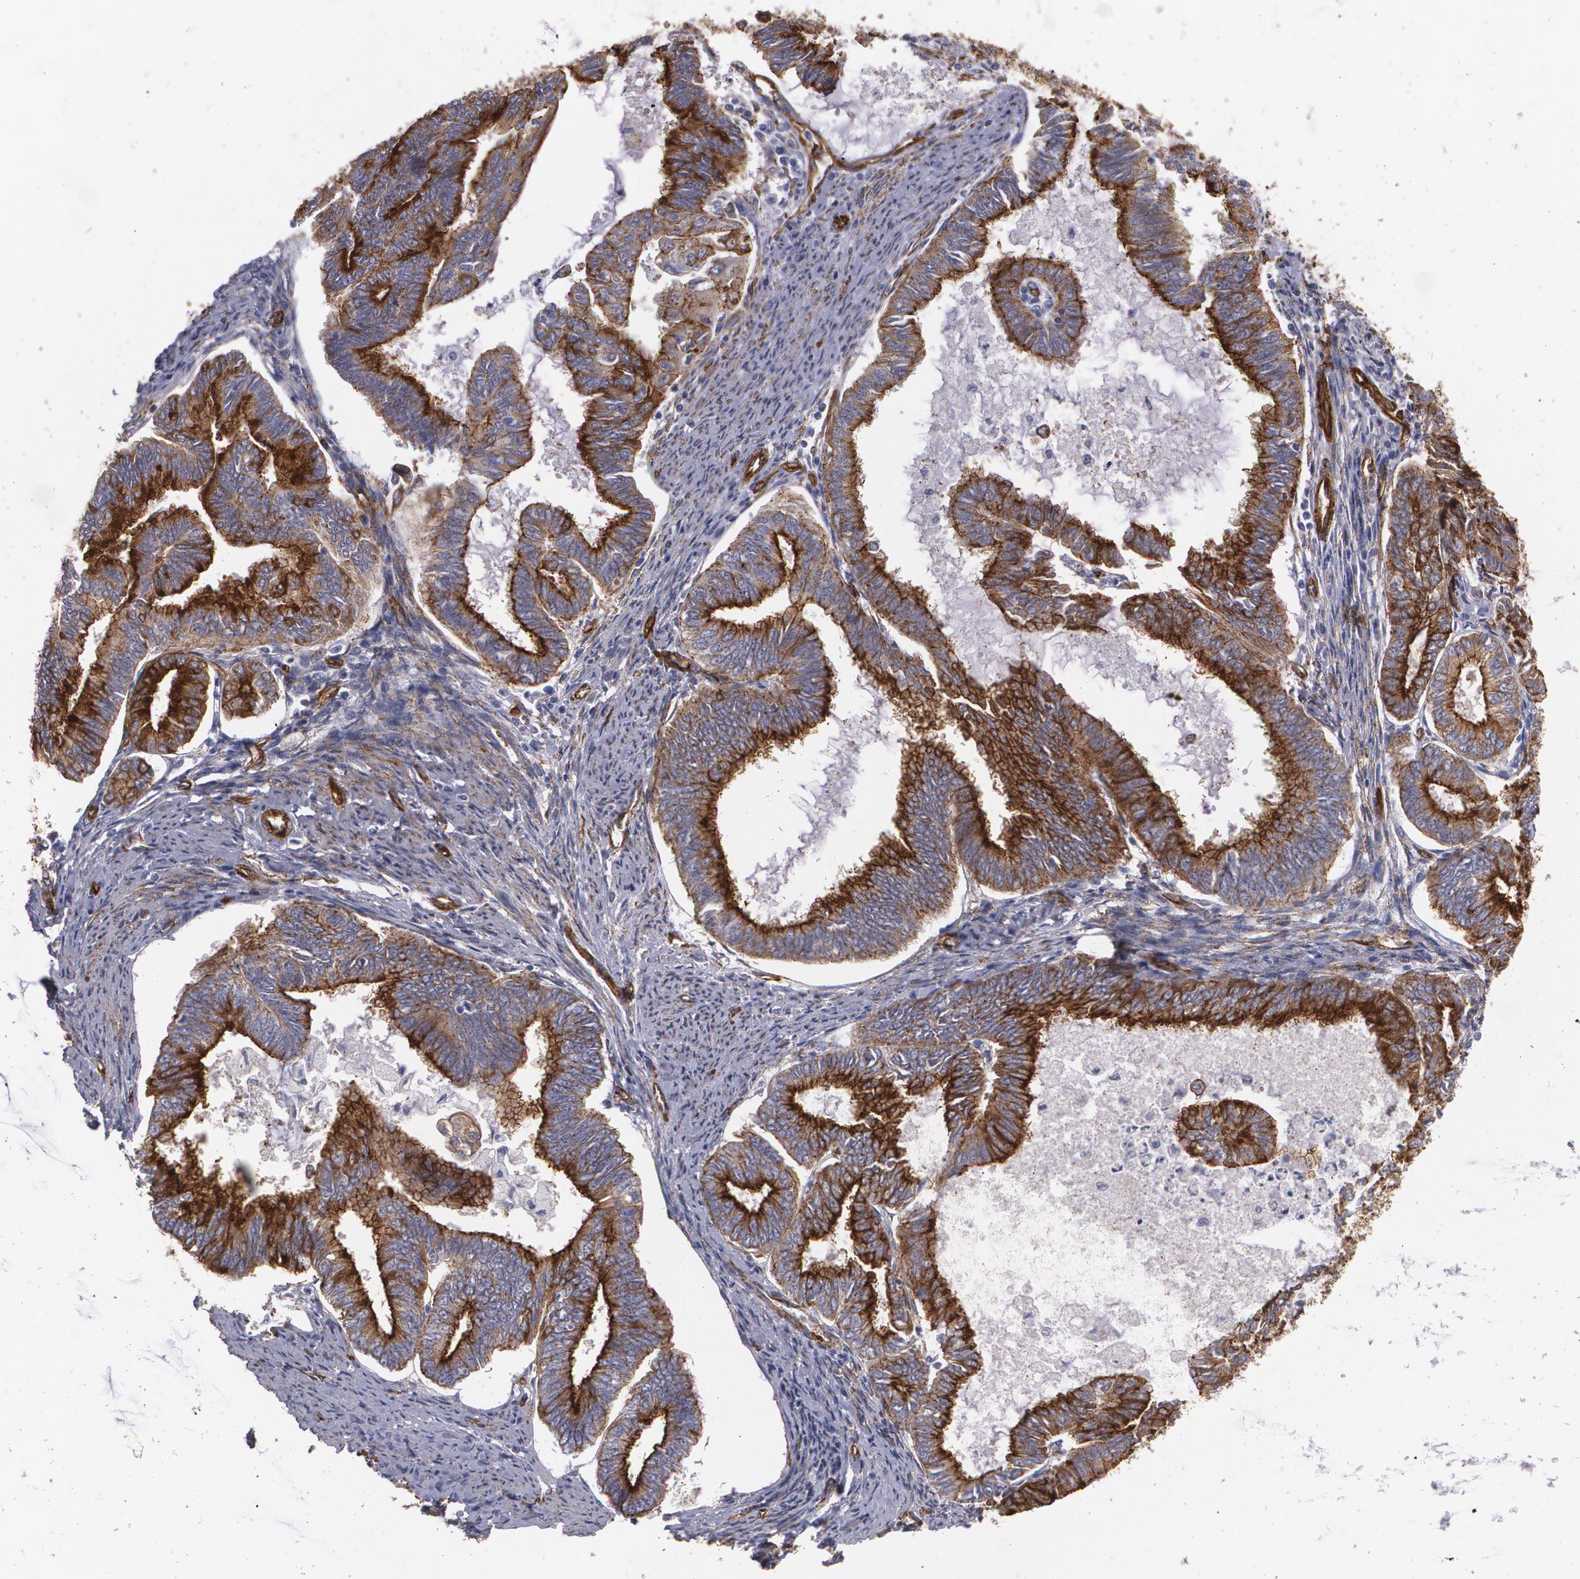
{"staining": {"intensity": "strong", "quantity": ">75%", "location": "cytoplasmic/membranous"}, "tissue": "endometrial cancer", "cell_type": "Tumor cells", "image_type": "cancer", "snomed": [{"axis": "morphology", "description": "Adenocarcinoma, NOS"}, {"axis": "topography", "description": "Endometrium"}], "caption": "Protein analysis of endometrial cancer tissue displays strong cytoplasmic/membranous positivity in approximately >75% of tumor cells.", "gene": "TJP1", "patient": {"sex": "female", "age": 86}}